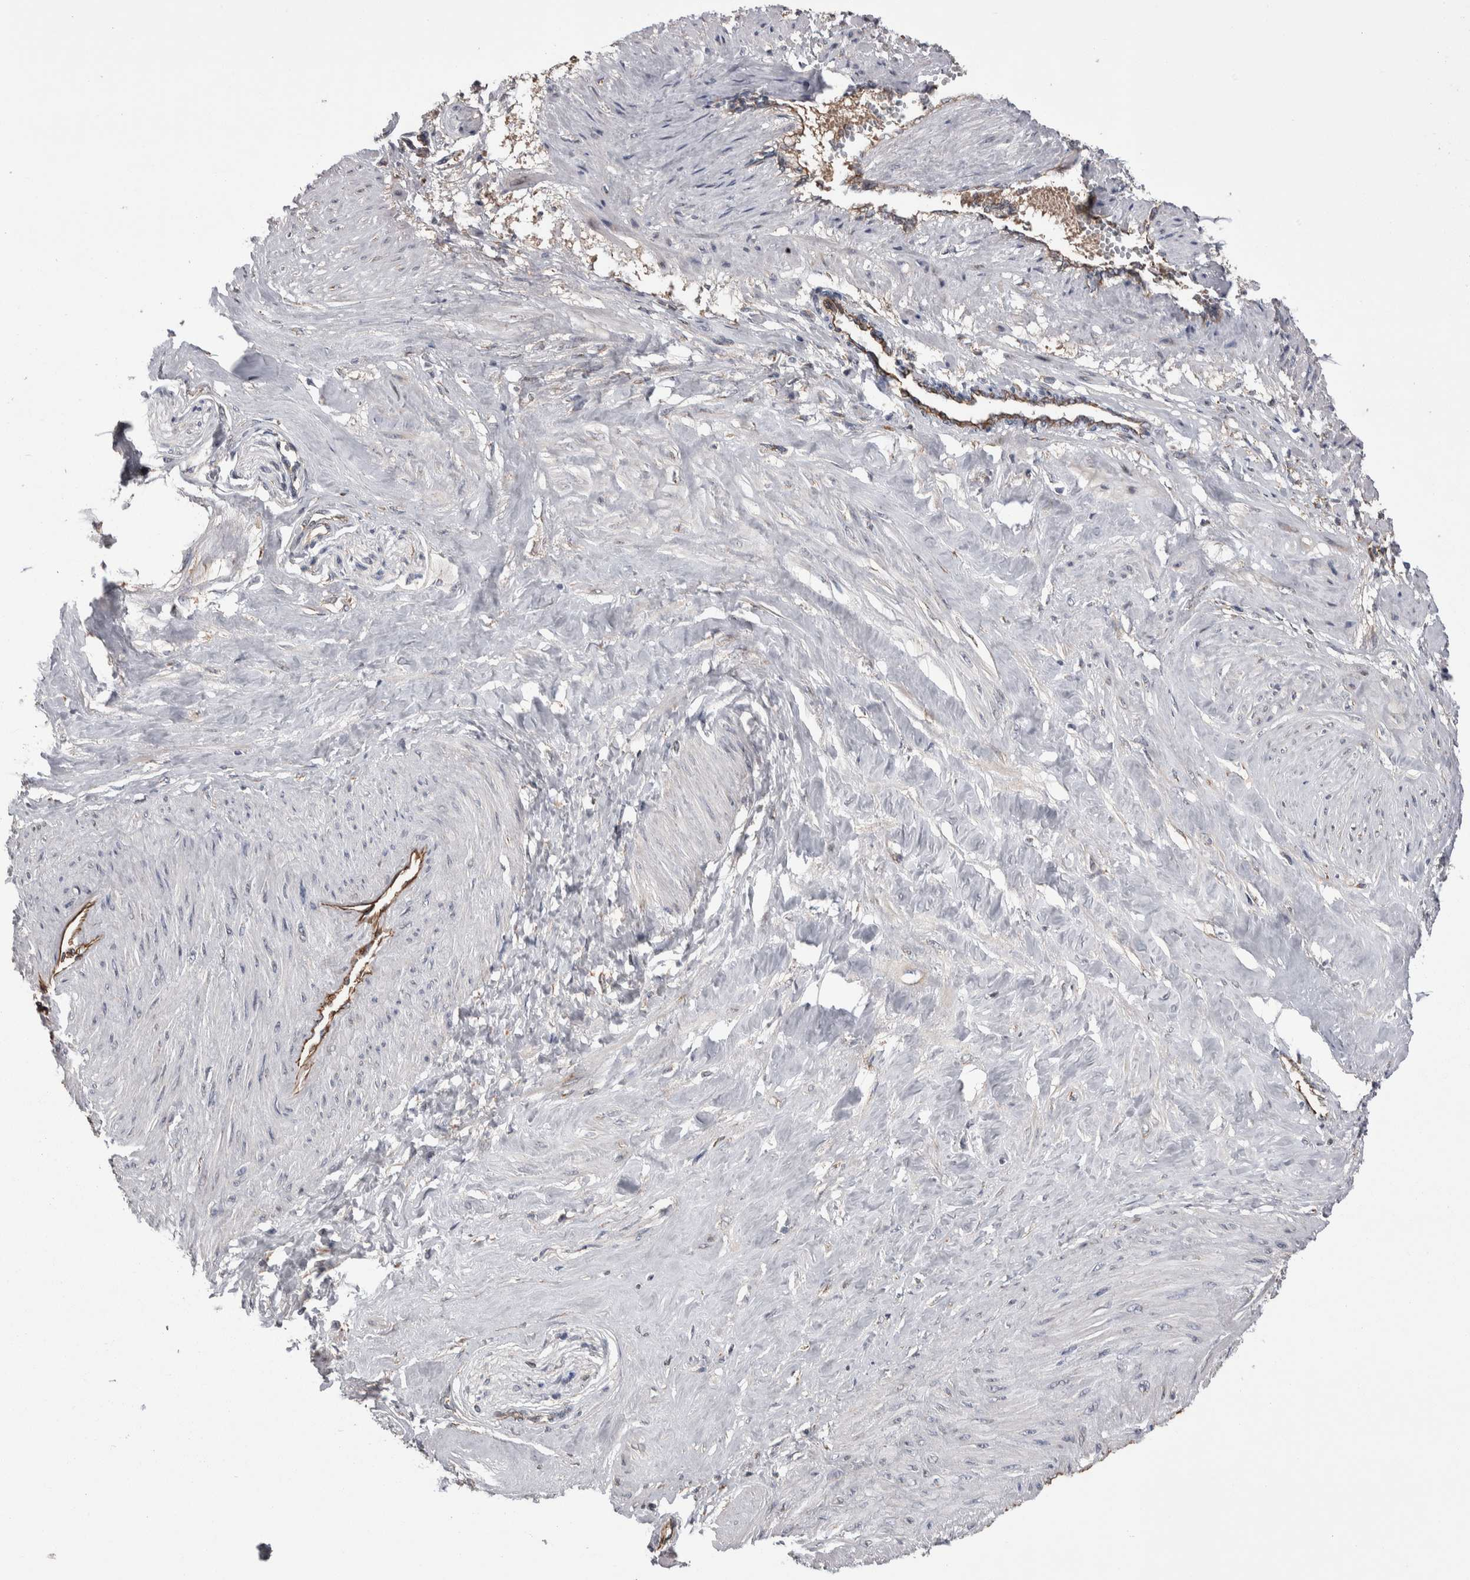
{"staining": {"intensity": "negative", "quantity": "none", "location": "none"}, "tissue": "smooth muscle", "cell_type": "Smooth muscle cells", "image_type": "normal", "snomed": [{"axis": "morphology", "description": "Normal tissue, NOS"}, {"axis": "topography", "description": "Endometrium"}], "caption": "Smooth muscle cells are negative for protein expression in benign human smooth muscle. Brightfield microscopy of immunohistochemistry (IHC) stained with DAB (3,3'-diaminobenzidine) (brown) and hematoxylin (blue), captured at high magnification.", "gene": "LIMA1", "patient": {"sex": "female", "age": 33}}